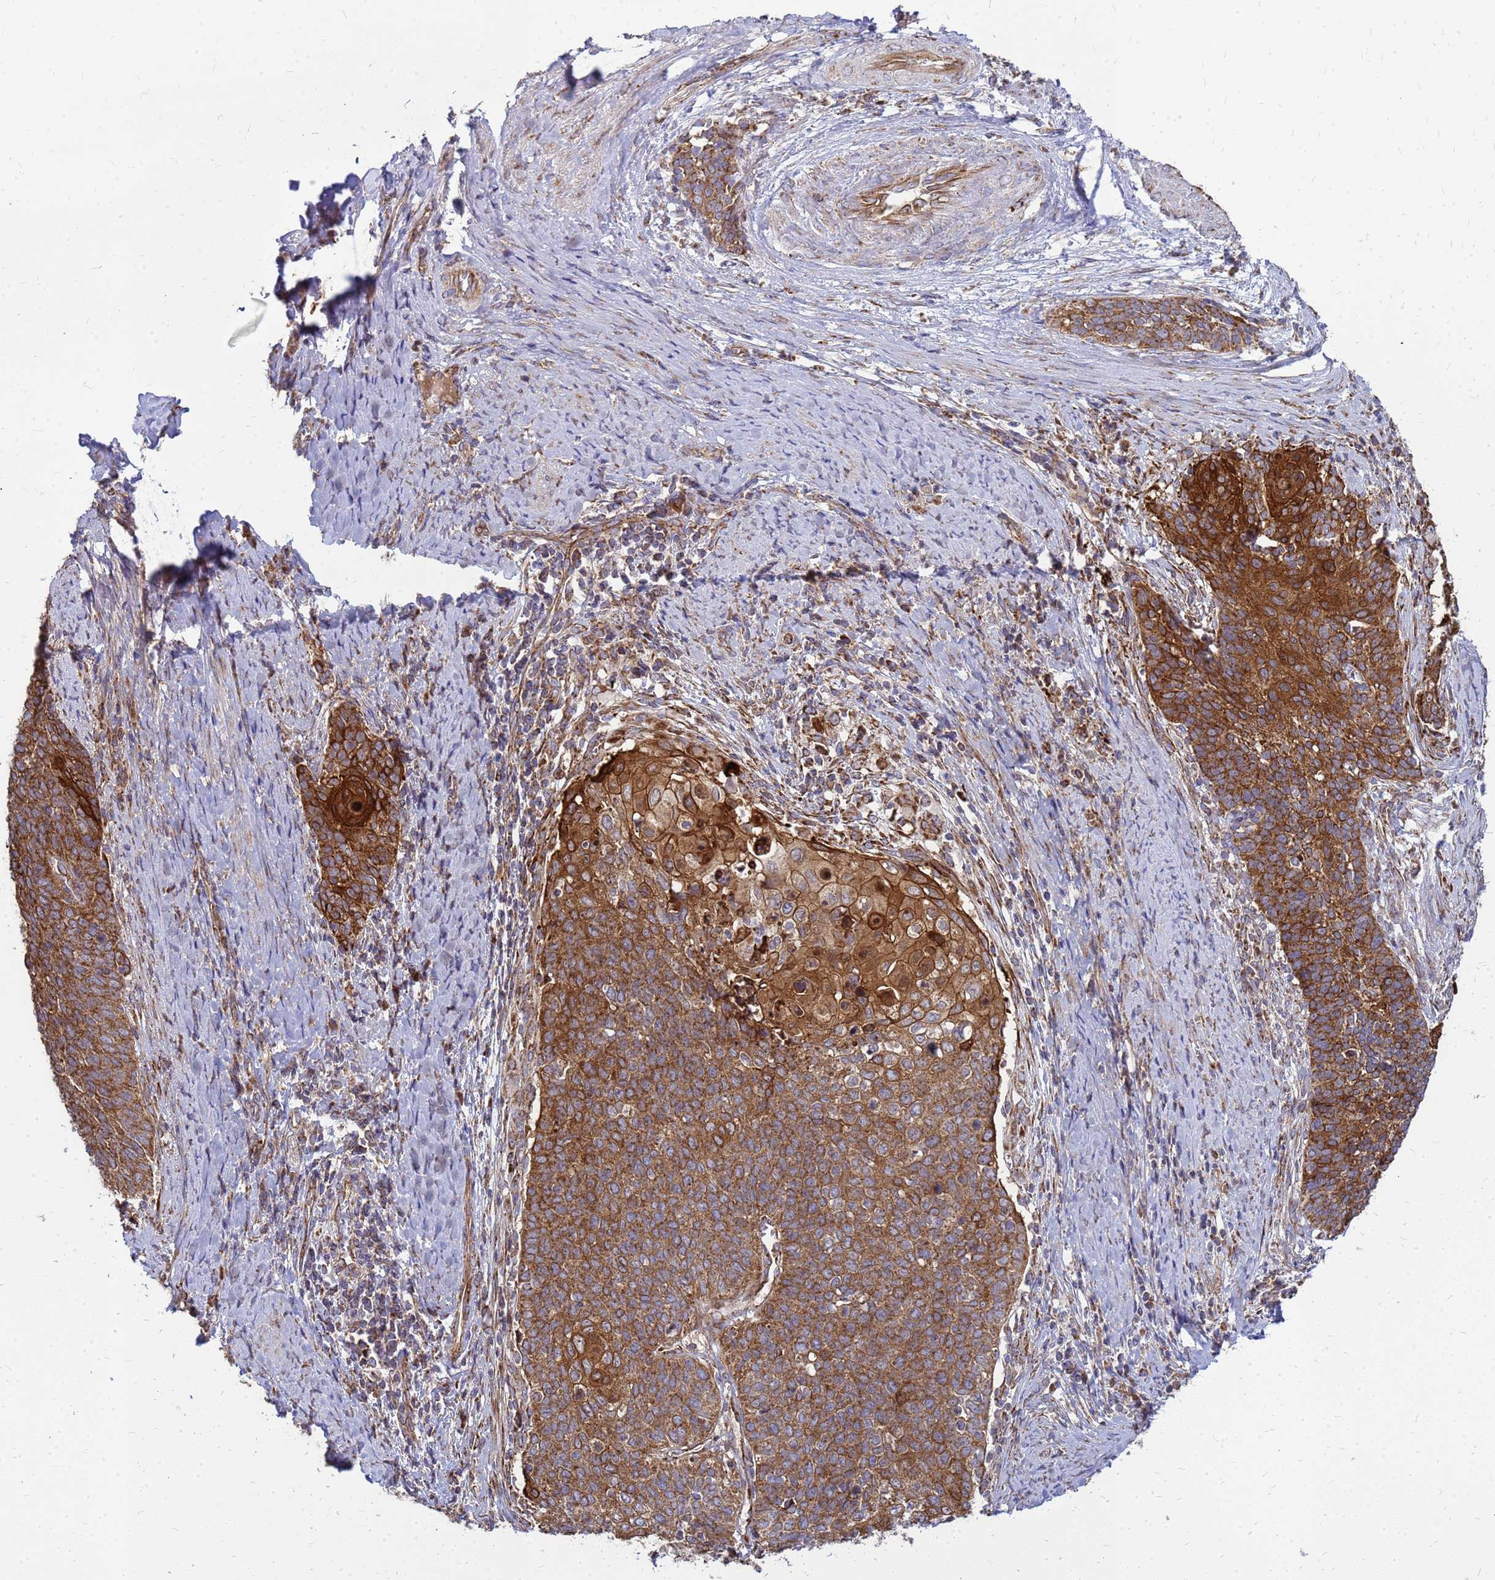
{"staining": {"intensity": "strong", "quantity": ">75%", "location": "cytoplasmic/membranous"}, "tissue": "cervical cancer", "cell_type": "Tumor cells", "image_type": "cancer", "snomed": [{"axis": "morphology", "description": "Squamous cell carcinoma, NOS"}, {"axis": "topography", "description": "Cervix"}], "caption": "A histopathology image showing strong cytoplasmic/membranous staining in about >75% of tumor cells in squamous cell carcinoma (cervical), as visualized by brown immunohistochemical staining.", "gene": "FSTL4", "patient": {"sex": "female", "age": 39}}